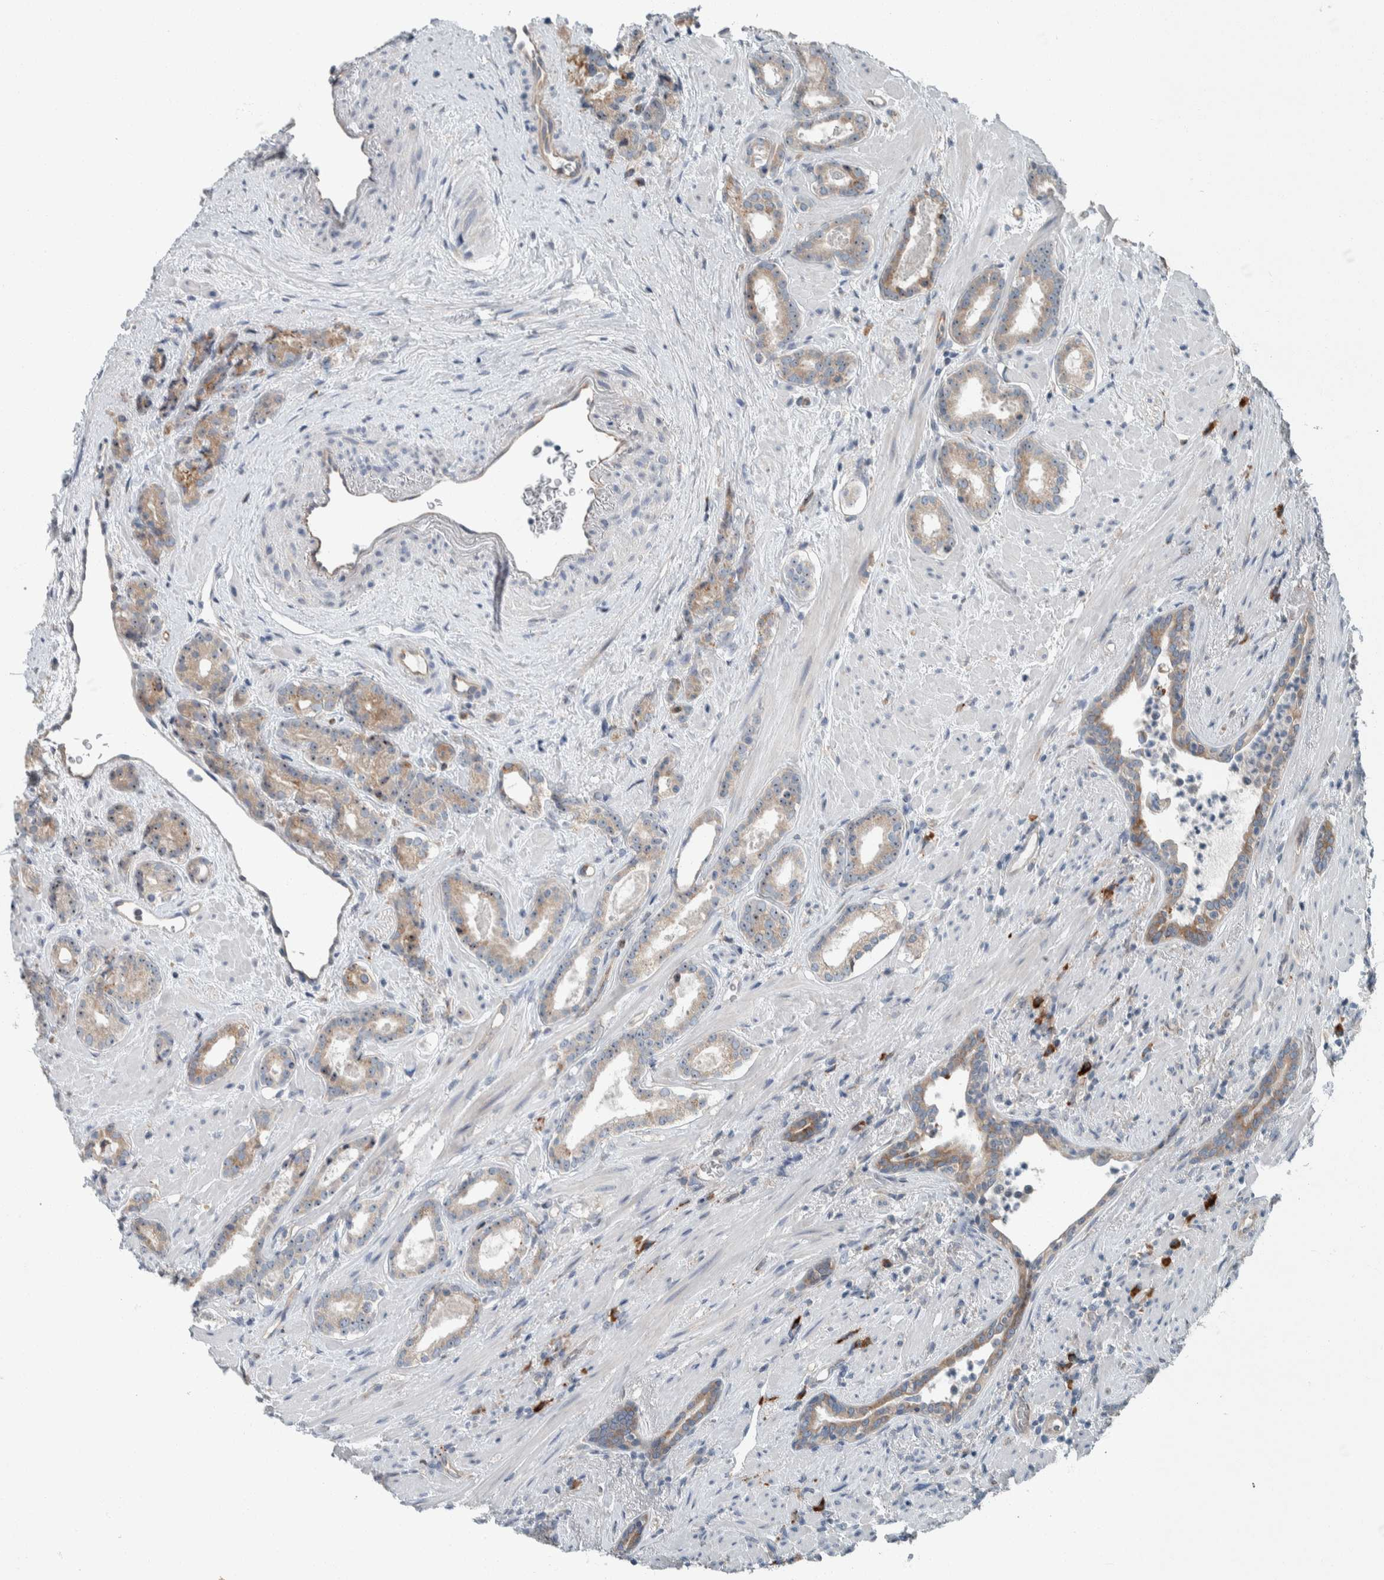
{"staining": {"intensity": "weak", "quantity": "25%-75%", "location": "cytoplasmic/membranous"}, "tissue": "prostate cancer", "cell_type": "Tumor cells", "image_type": "cancer", "snomed": [{"axis": "morphology", "description": "Adenocarcinoma, High grade"}, {"axis": "topography", "description": "Prostate"}], "caption": "This histopathology image displays immunohistochemistry staining of human prostate cancer, with low weak cytoplasmic/membranous expression in about 25%-75% of tumor cells.", "gene": "USP25", "patient": {"sex": "male", "age": 71}}